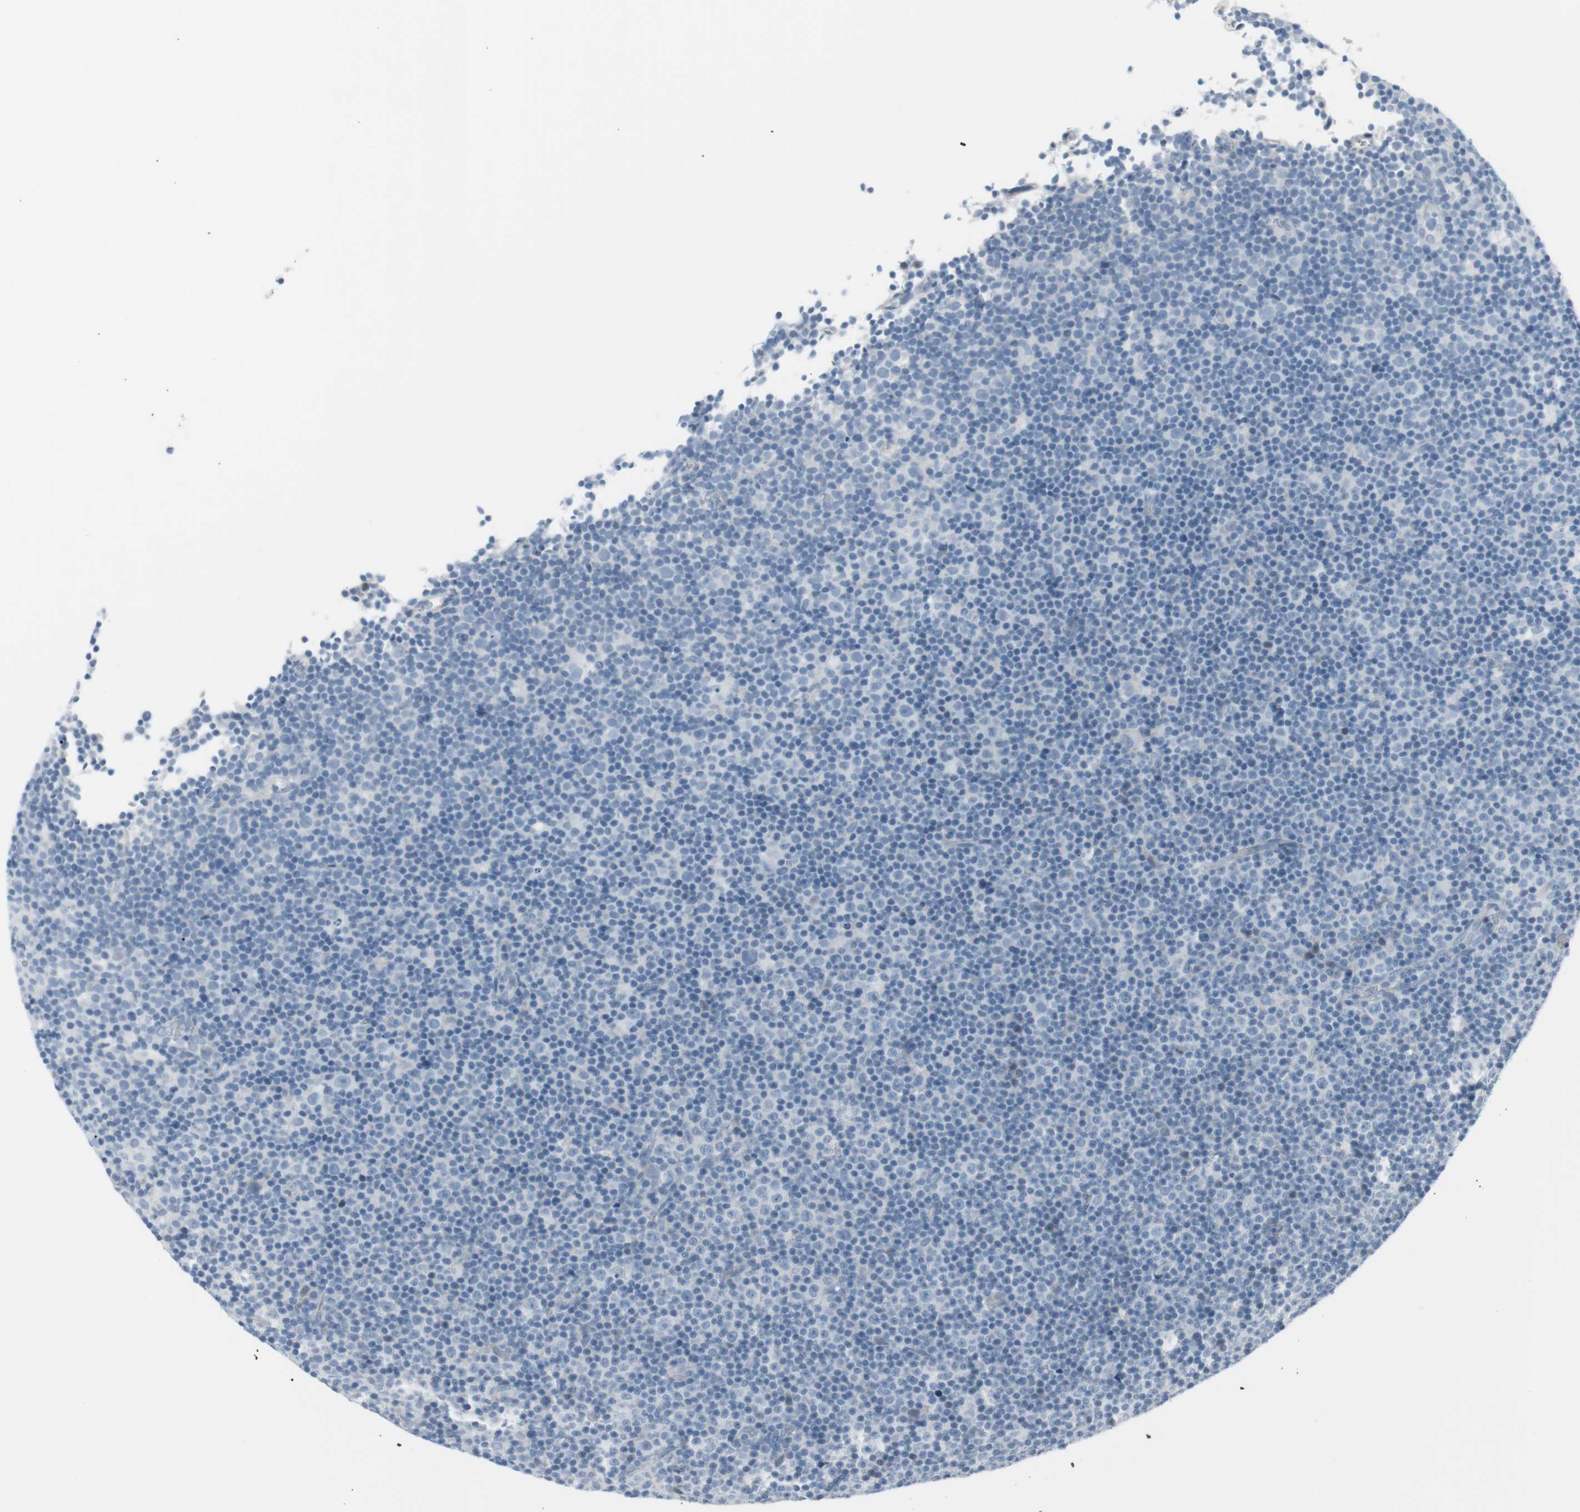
{"staining": {"intensity": "negative", "quantity": "none", "location": "none"}, "tissue": "lymphoma", "cell_type": "Tumor cells", "image_type": "cancer", "snomed": [{"axis": "morphology", "description": "Malignant lymphoma, non-Hodgkin's type, Low grade"}, {"axis": "topography", "description": "Lymph node"}], "caption": "Low-grade malignant lymphoma, non-Hodgkin's type stained for a protein using immunohistochemistry (IHC) reveals no positivity tumor cells.", "gene": "AGR2", "patient": {"sex": "female", "age": 67}}